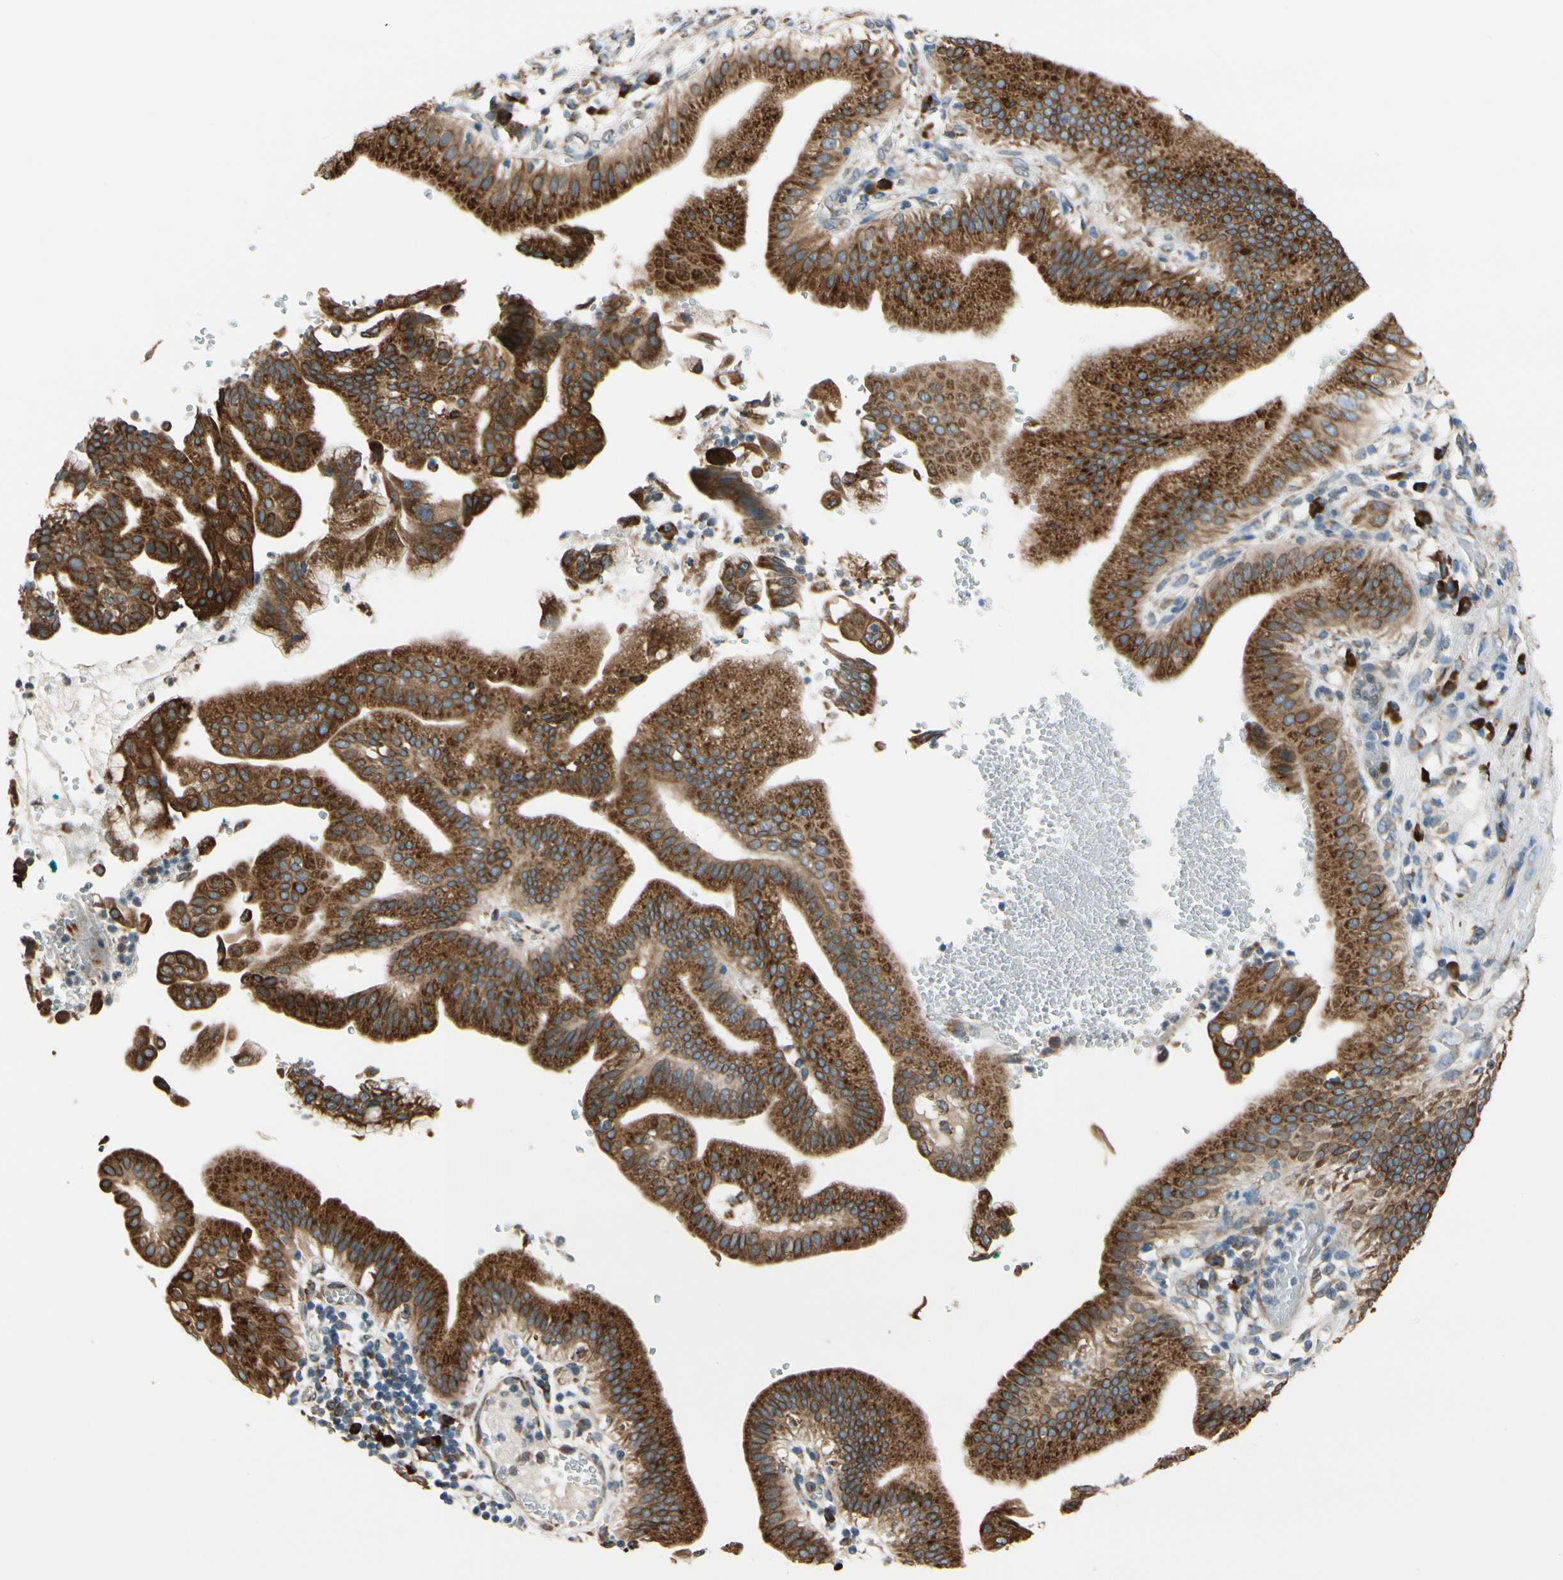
{"staining": {"intensity": "strong", "quantity": ">75%", "location": "cytoplasmic/membranous"}, "tissue": "pancreatic cancer", "cell_type": "Tumor cells", "image_type": "cancer", "snomed": [{"axis": "morphology", "description": "Adenocarcinoma, NOS"}, {"axis": "morphology", "description": "Adenocarcinoma, metastatic, NOS"}, {"axis": "topography", "description": "Lymph node"}, {"axis": "topography", "description": "Pancreas"}, {"axis": "topography", "description": "Duodenum"}], "caption": "A brown stain labels strong cytoplasmic/membranous positivity of a protein in human metastatic adenocarcinoma (pancreatic) tumor cells.", "gene": "RPN2", "patient": {"sex": "female", "age": 64}}